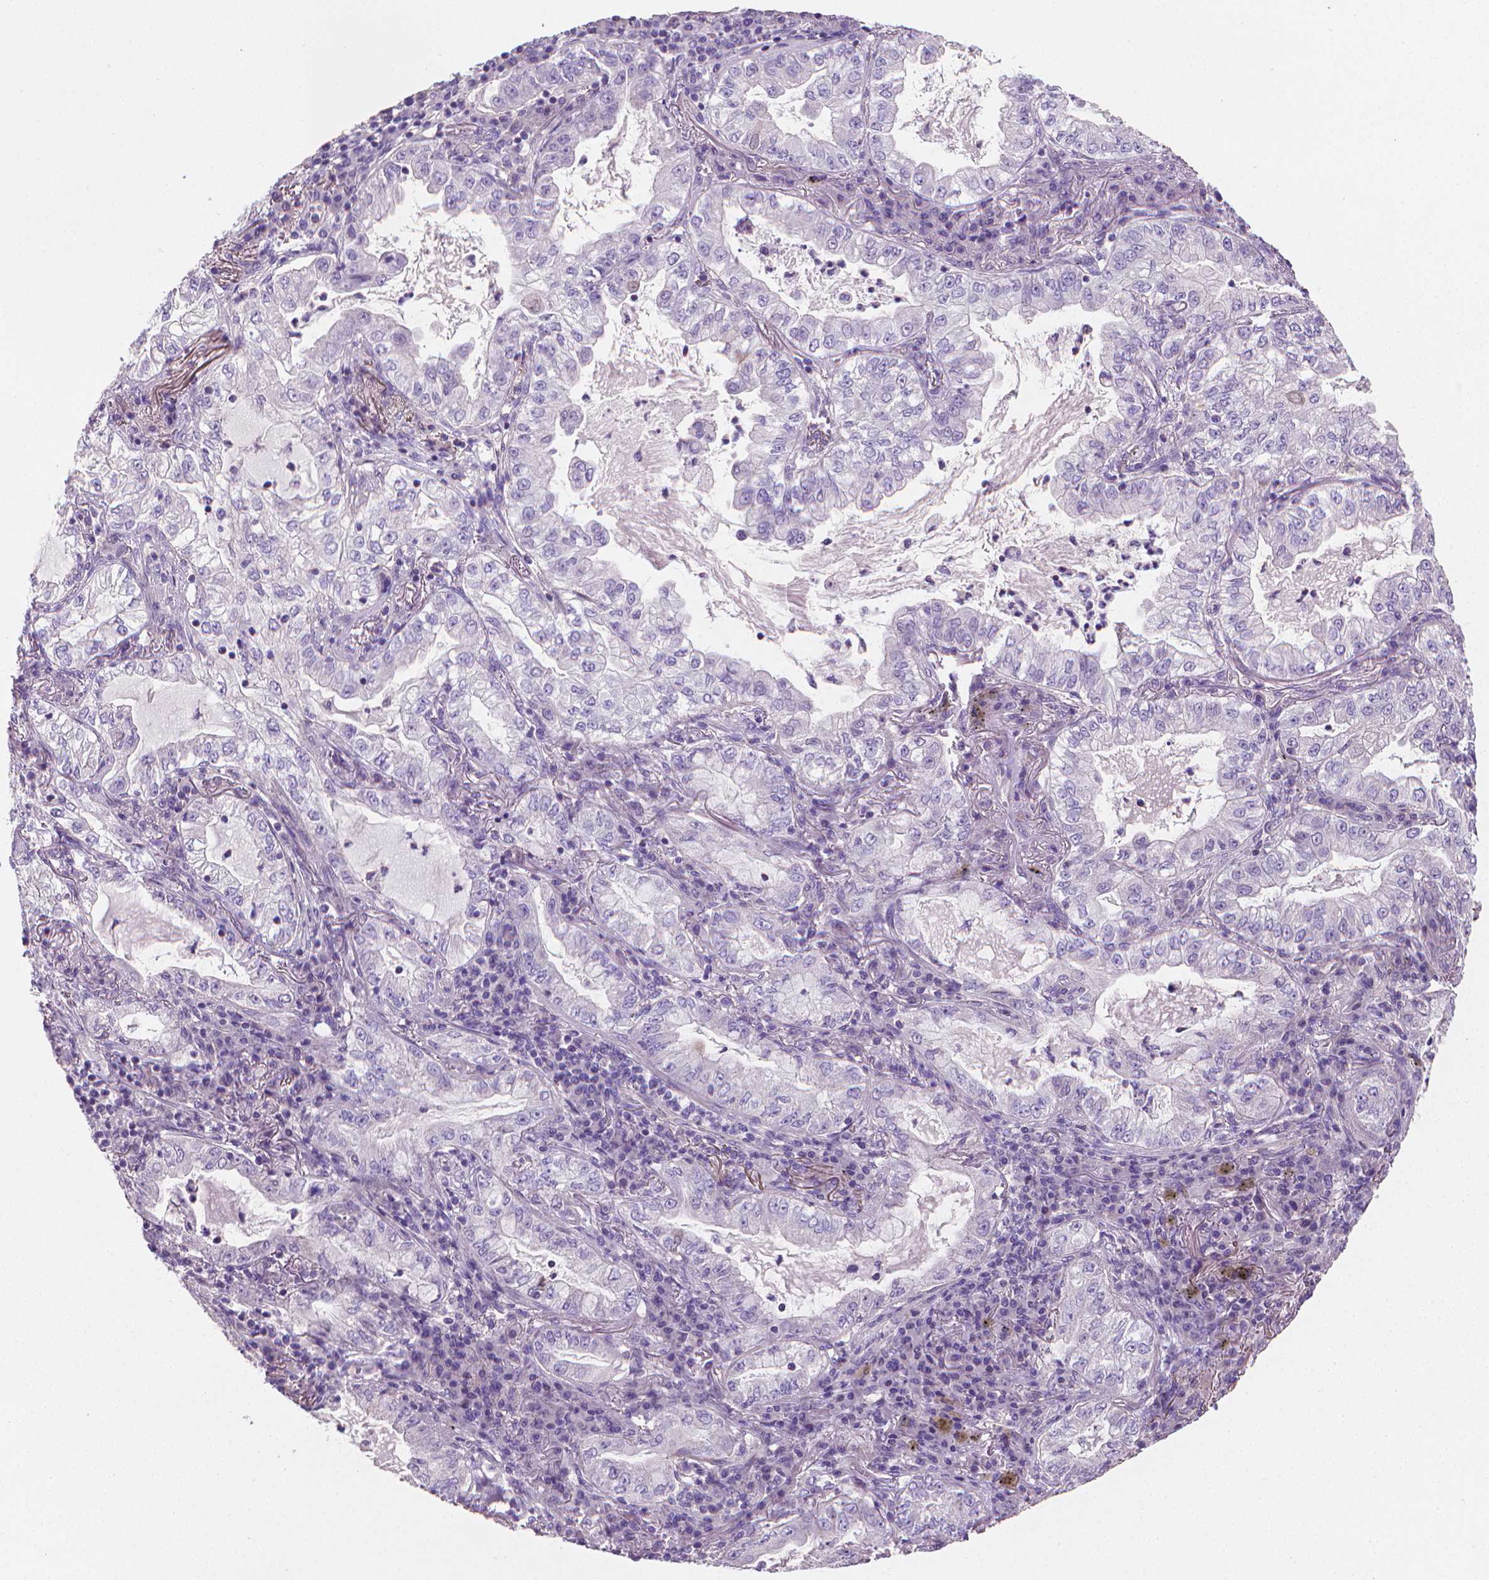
{"staining": {"intensity": "negative", "quantity": "none", "location": "none"}, "tissue": "lung cancer", "cell_type": "Tumor cells", "image_type": "cancer", "snomed": [{"axis": "morphology", "description": "Adenocarcinoma, NOS"}, {"axis": "topography", "description": "Lung"}], "caption": "Tumor cells show no significant protein positivity in lung cancer (adenocarcinoma).", "gene": "CLXN", "patient": {"sex": "female", "age": 73}}